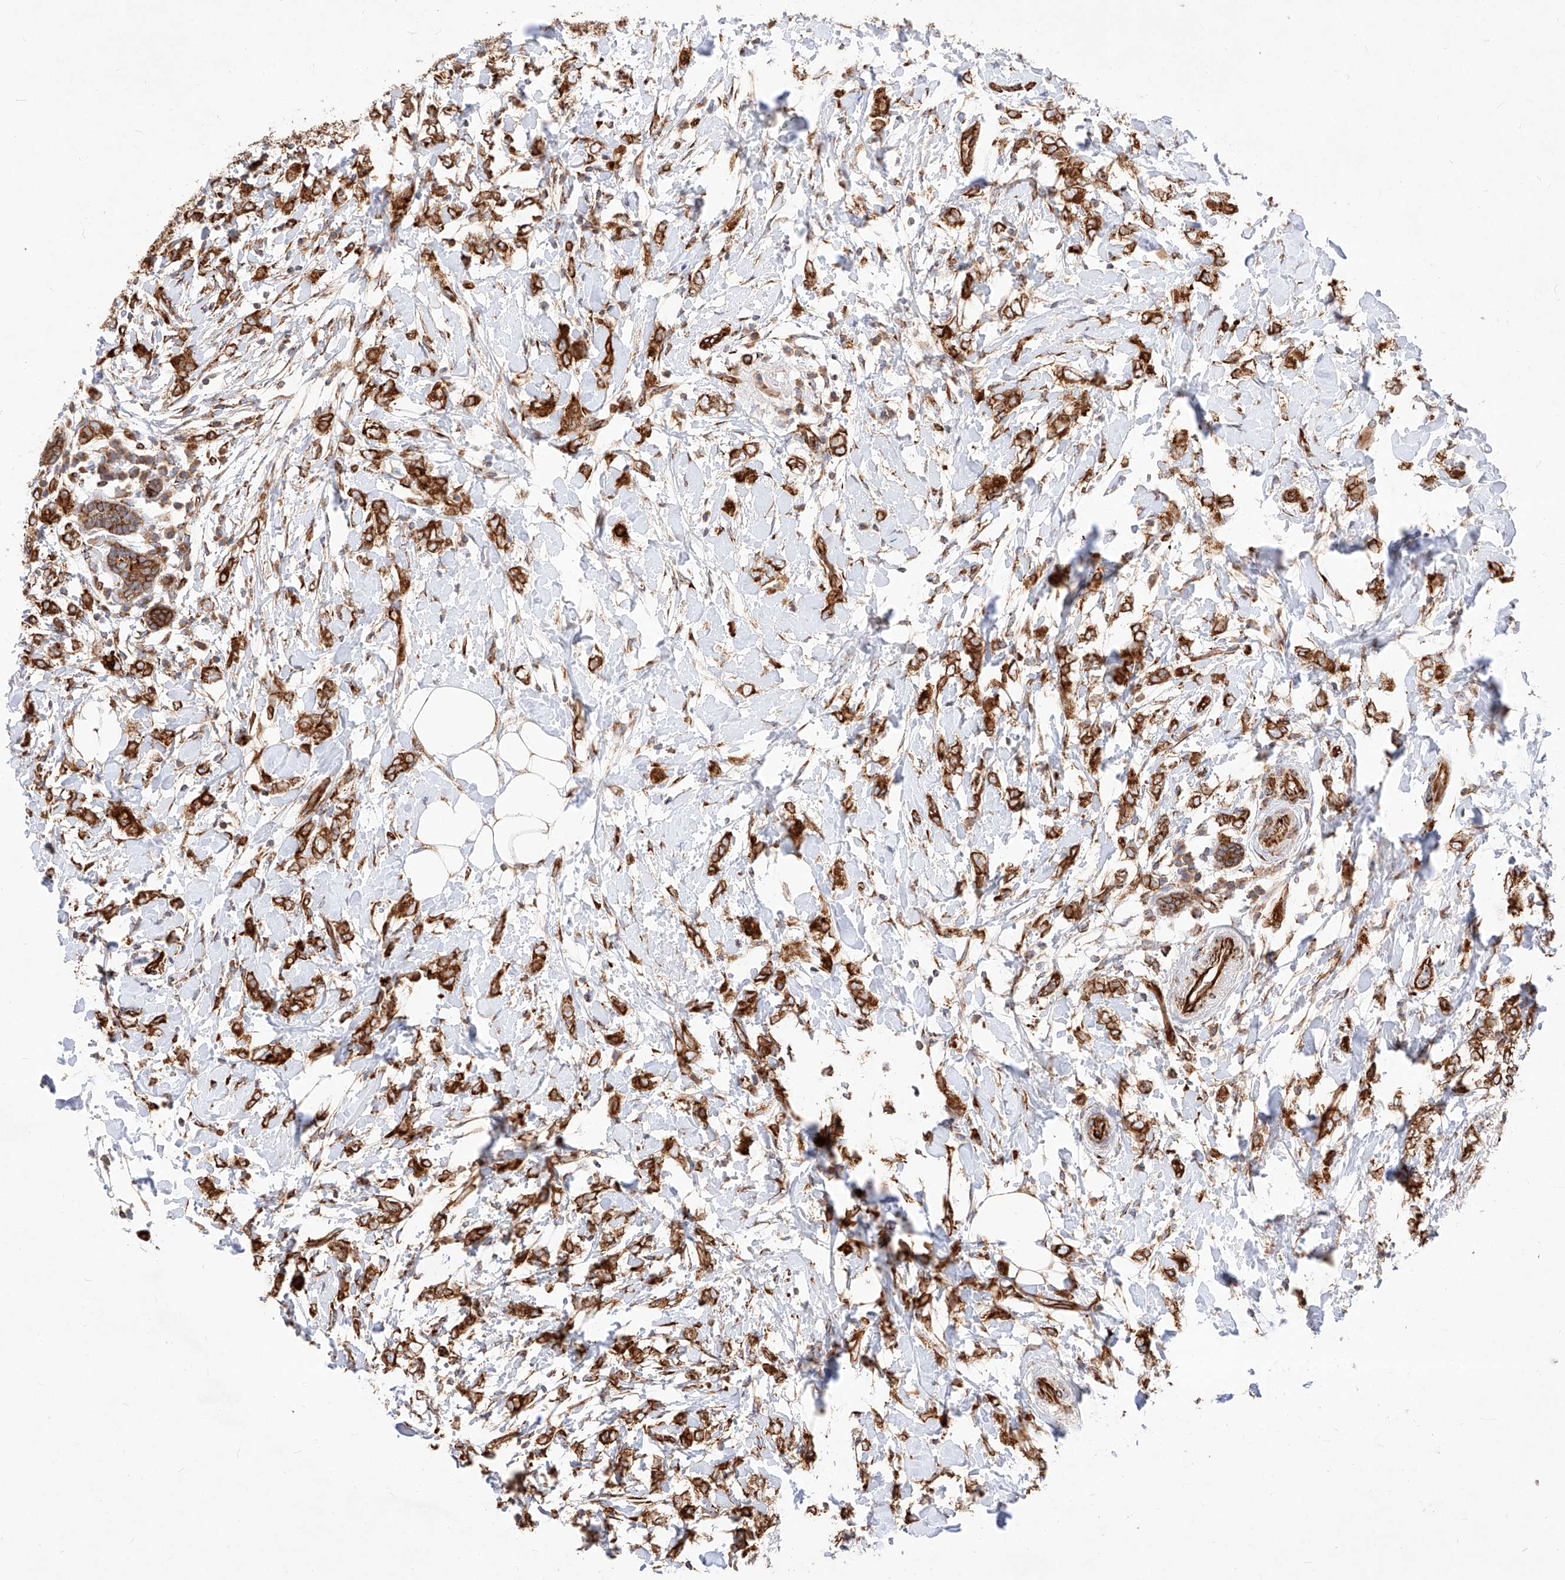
{"staining": {"intensity": "strong", "quantity": ">75%", "location": "cytoplasmic/membranous"}, "tissue": "breast cancer", "cell_type": "Tumor cells", "image_type": "cancer", "snomed": [{"axis": "morphology", "description": "Normal tissue, NOS"}, {"axis": "morphology", "description": "Lobular carcinoma"}, {"axis": "topography", "description": "Breast"}], "caption": "Protein staining of breast cancer (lobular carcinoma) tissue shows strong cytoplasmic/membranous expression in approximately >75% of tumor cells. (DAB (3,3'-diaminobenzidine) = brown stain, brightfield microscopy at high magnification).", "gene": "CSGALNACT2", "patient": {"sex": "female", "age": 47}}